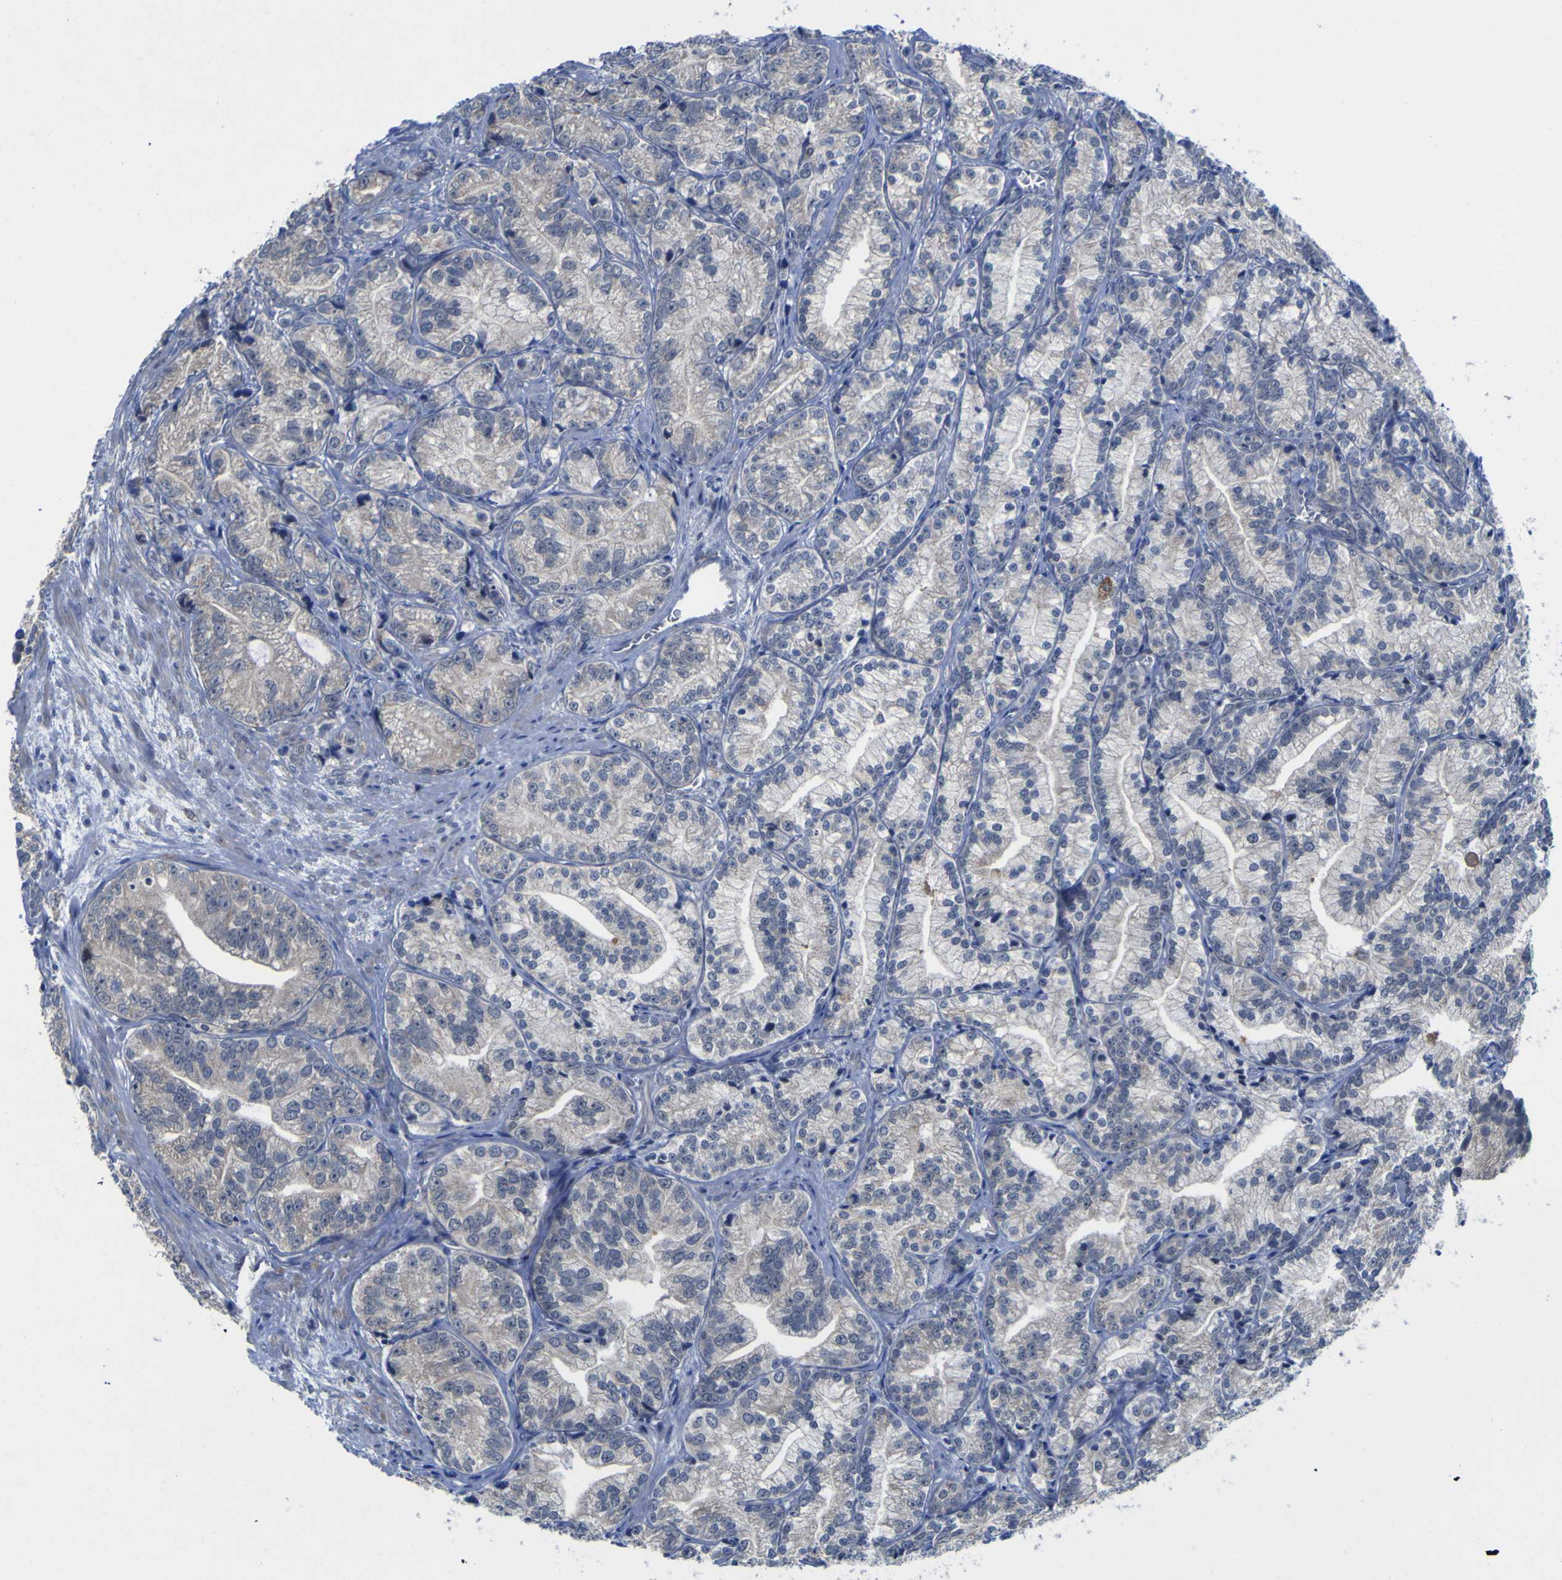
{"staining": {"intensity": "negative", "quantity": "none", "location": "none"}, "tissue": "prostate cancer", "cell_type": "Tumor cells", "image_type": "cancer", "snomed": [{"axis": "morphology", "description": "Adenocarcinoma, Low grade"}, {"axis": "topography", "description": "Prostate"}], "caption": "The immunohistochemistry (IHC) image has no significant positivity in tumor cells of prostate cancer tissue.", "gene": "TNFRSF11A", "patient": {"sex": "male", "age": 89}}